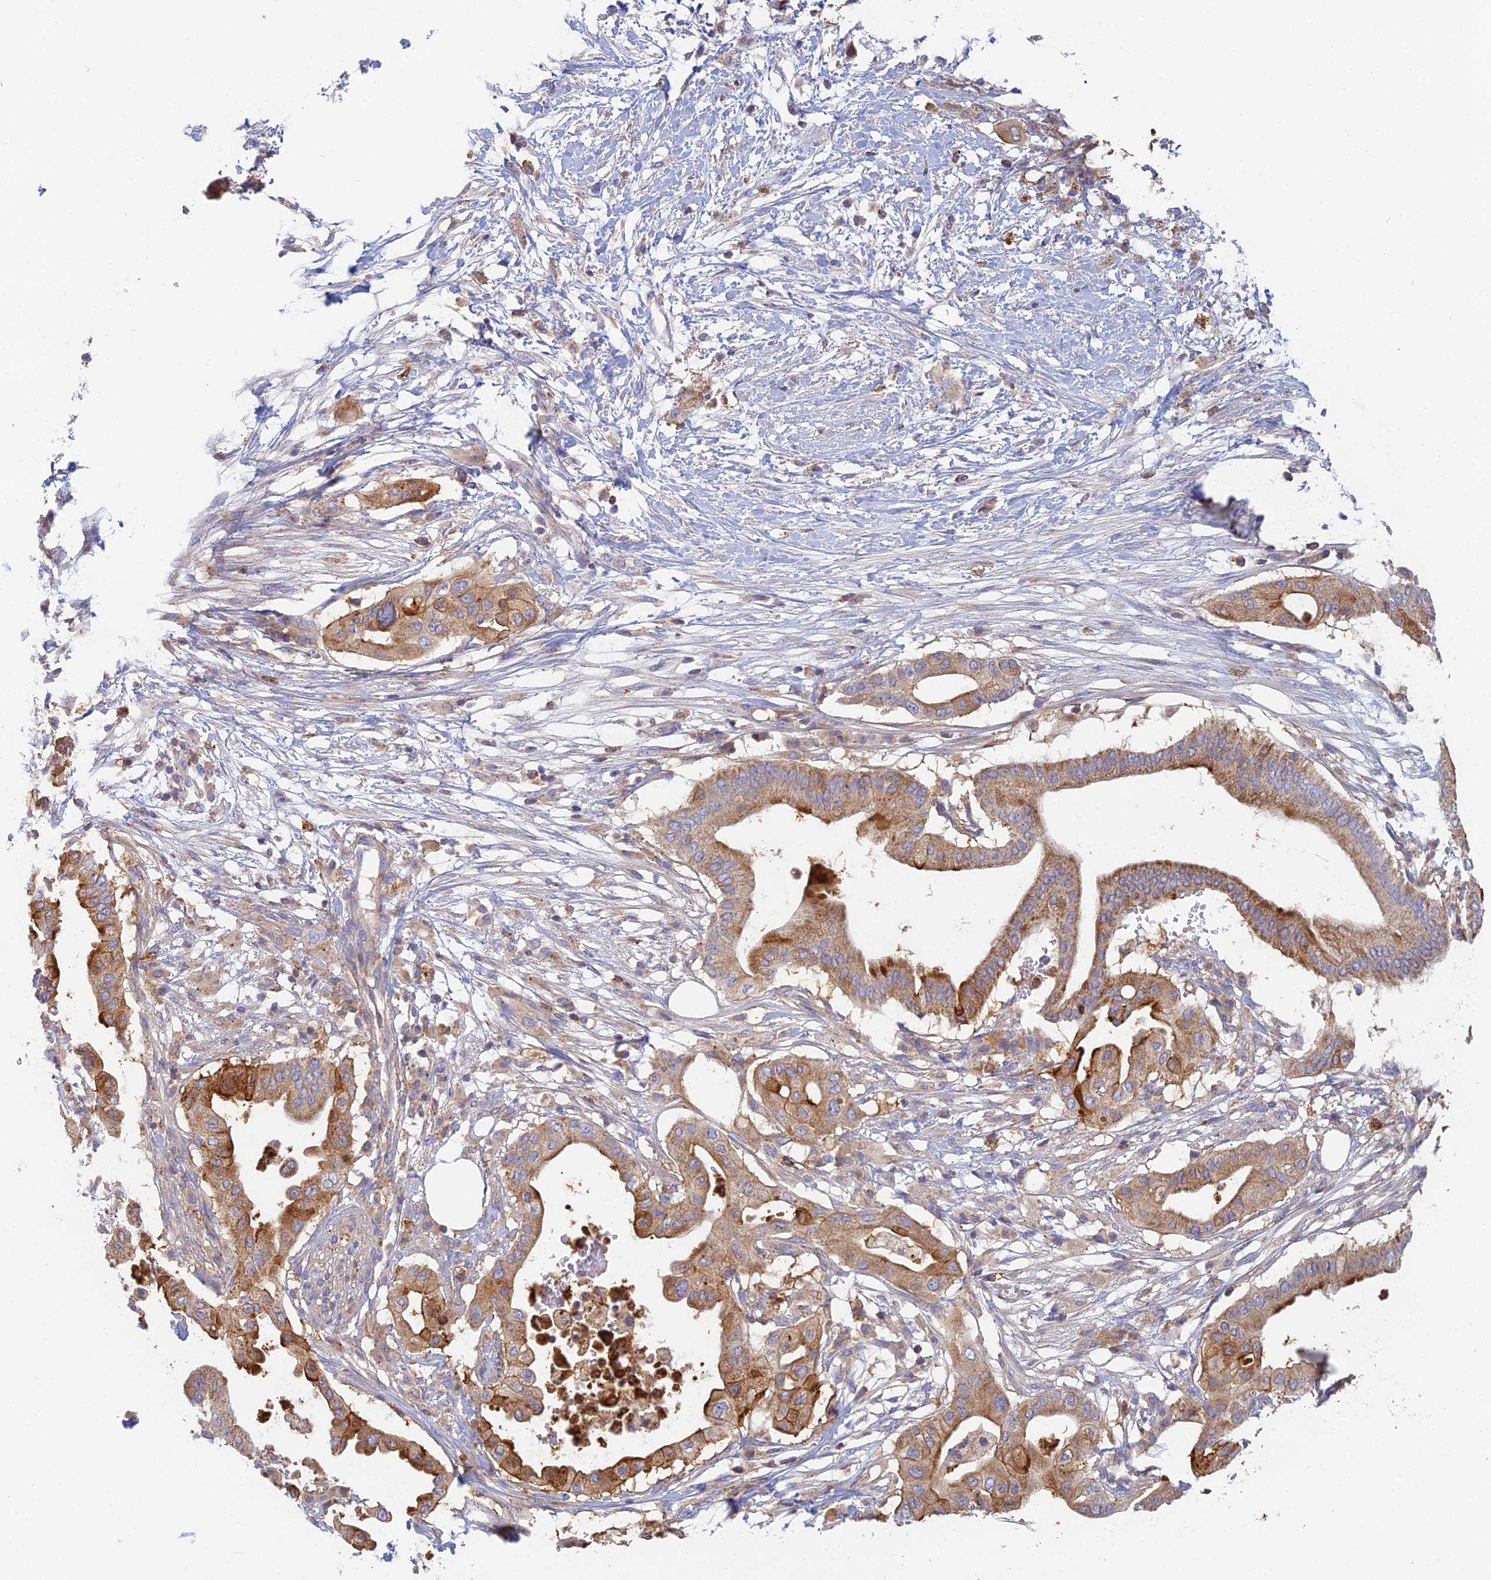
{"staining": {"intensity": "moderate", "quantity": ">75%", "location": "cytoplasmic/membranous"}, "tissue": "pancreatic cancer", "cell_type": "Tumor cells", "image_type": "cancer", "snomed": [{"axis": "morphology", "description": "Adenocarcinoma, NOS"}, {"axis": "topography", "description": "Pancreas"}], "caption": "A medium amount of moderate cytoplasmic/membranous expression is identified in about >75% of tumor cells in pancreatic adenocarcinoma tissue. The staining was performed using DAB (3,3'-diaminobenzidine), with brown indicating positive protein expression. Nuclei are stained blue with hematoxylin.", "gene": "IFTAP", "patient": {"sex": "male", "age": 68}}